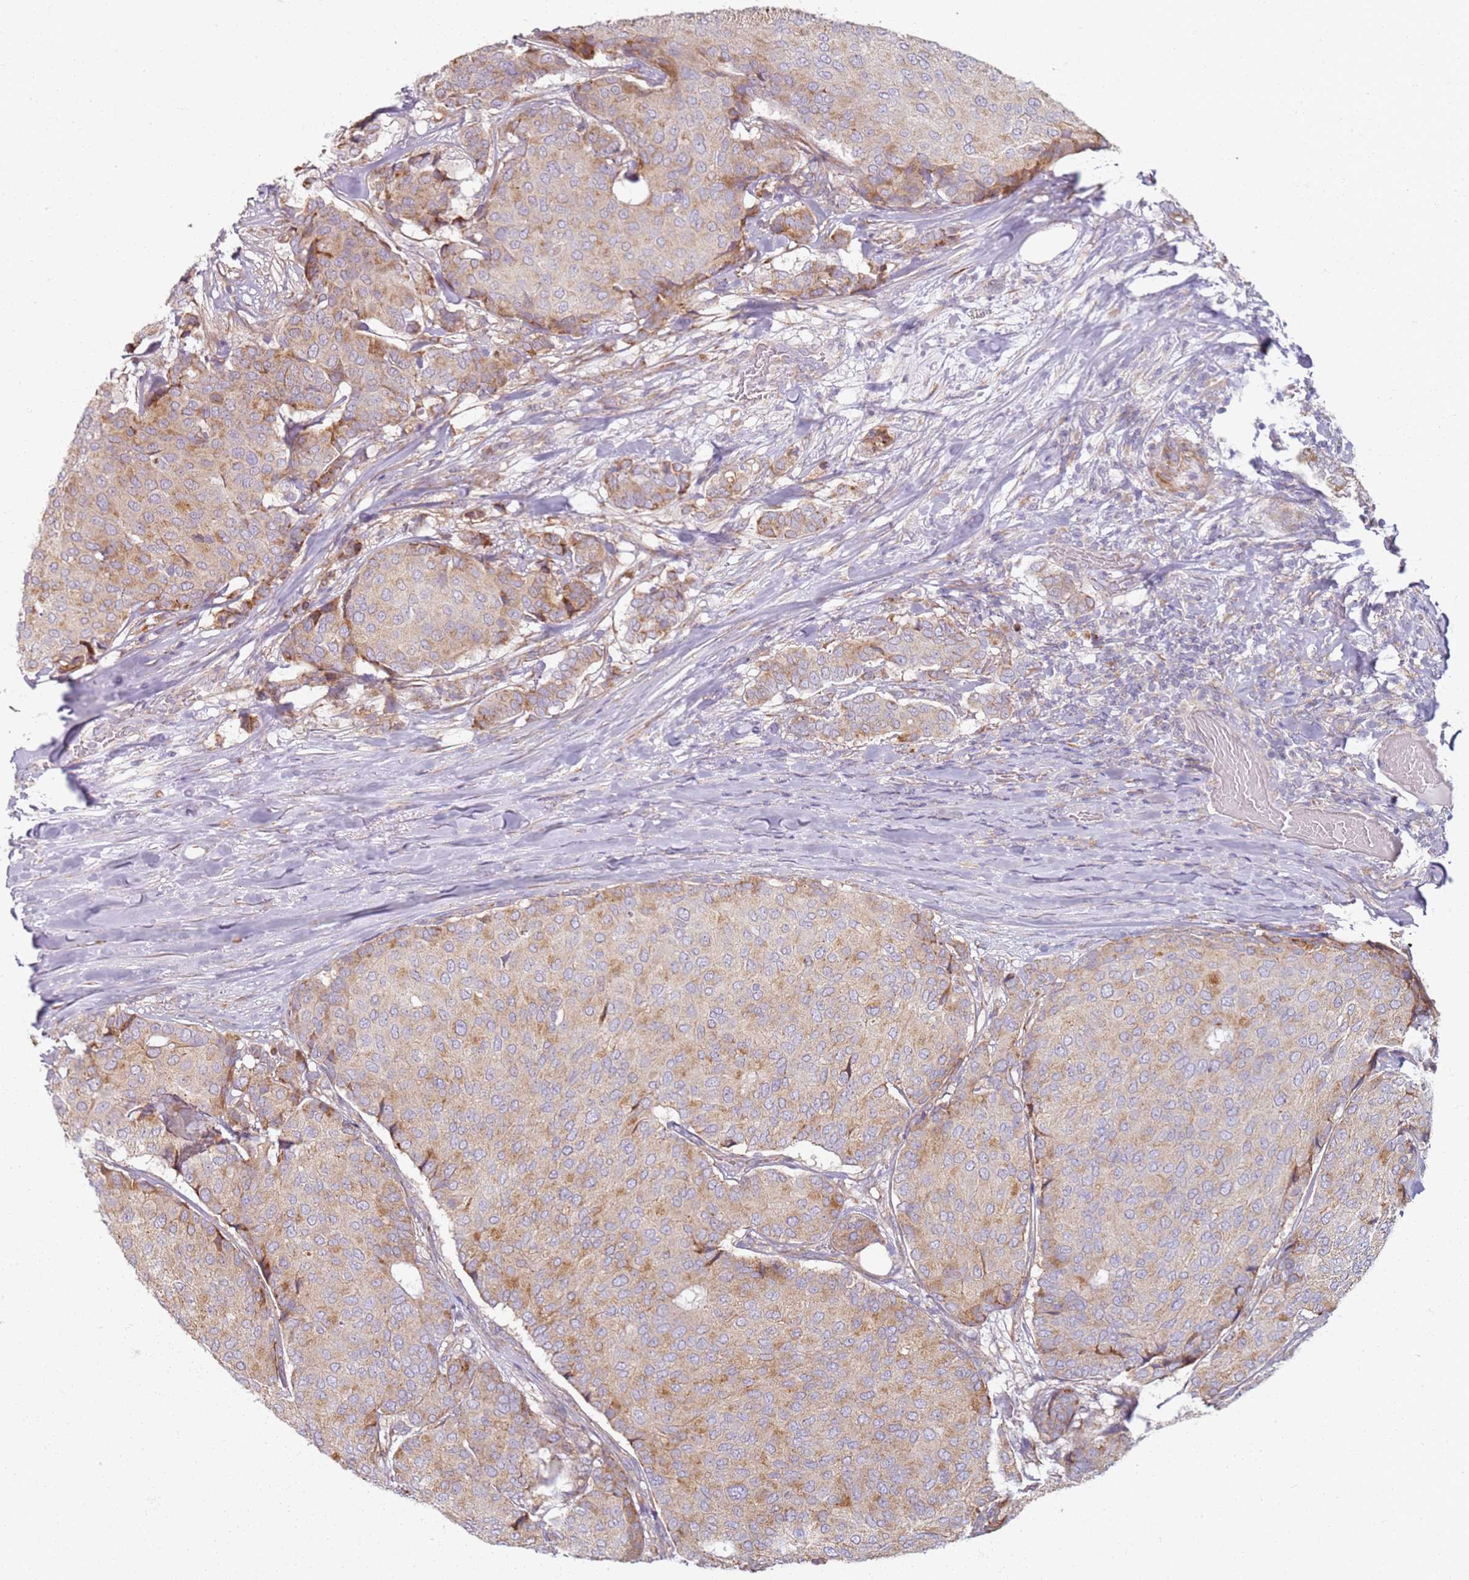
{"staining": {"intensity": "moderate", "quantity": "25%-75%", "location": "cytoplasmic/membranous"}, "tissue": "breast cancer", "cell_type": "Tumor cells", "image_type": "cancer", "snomed": [{"axis": "morphology", "description": "Duct carcinoma"}, {"axis": "topography", "description": "Breast"}], "caption": "A brown stain shows moderate cytoplasmic/membranous expression of a protein in human infiltrating ductal carcinoma (breast) tumor cells.", "gene": "PROKR2", "patient": {"sex": "female", "age": 75}}